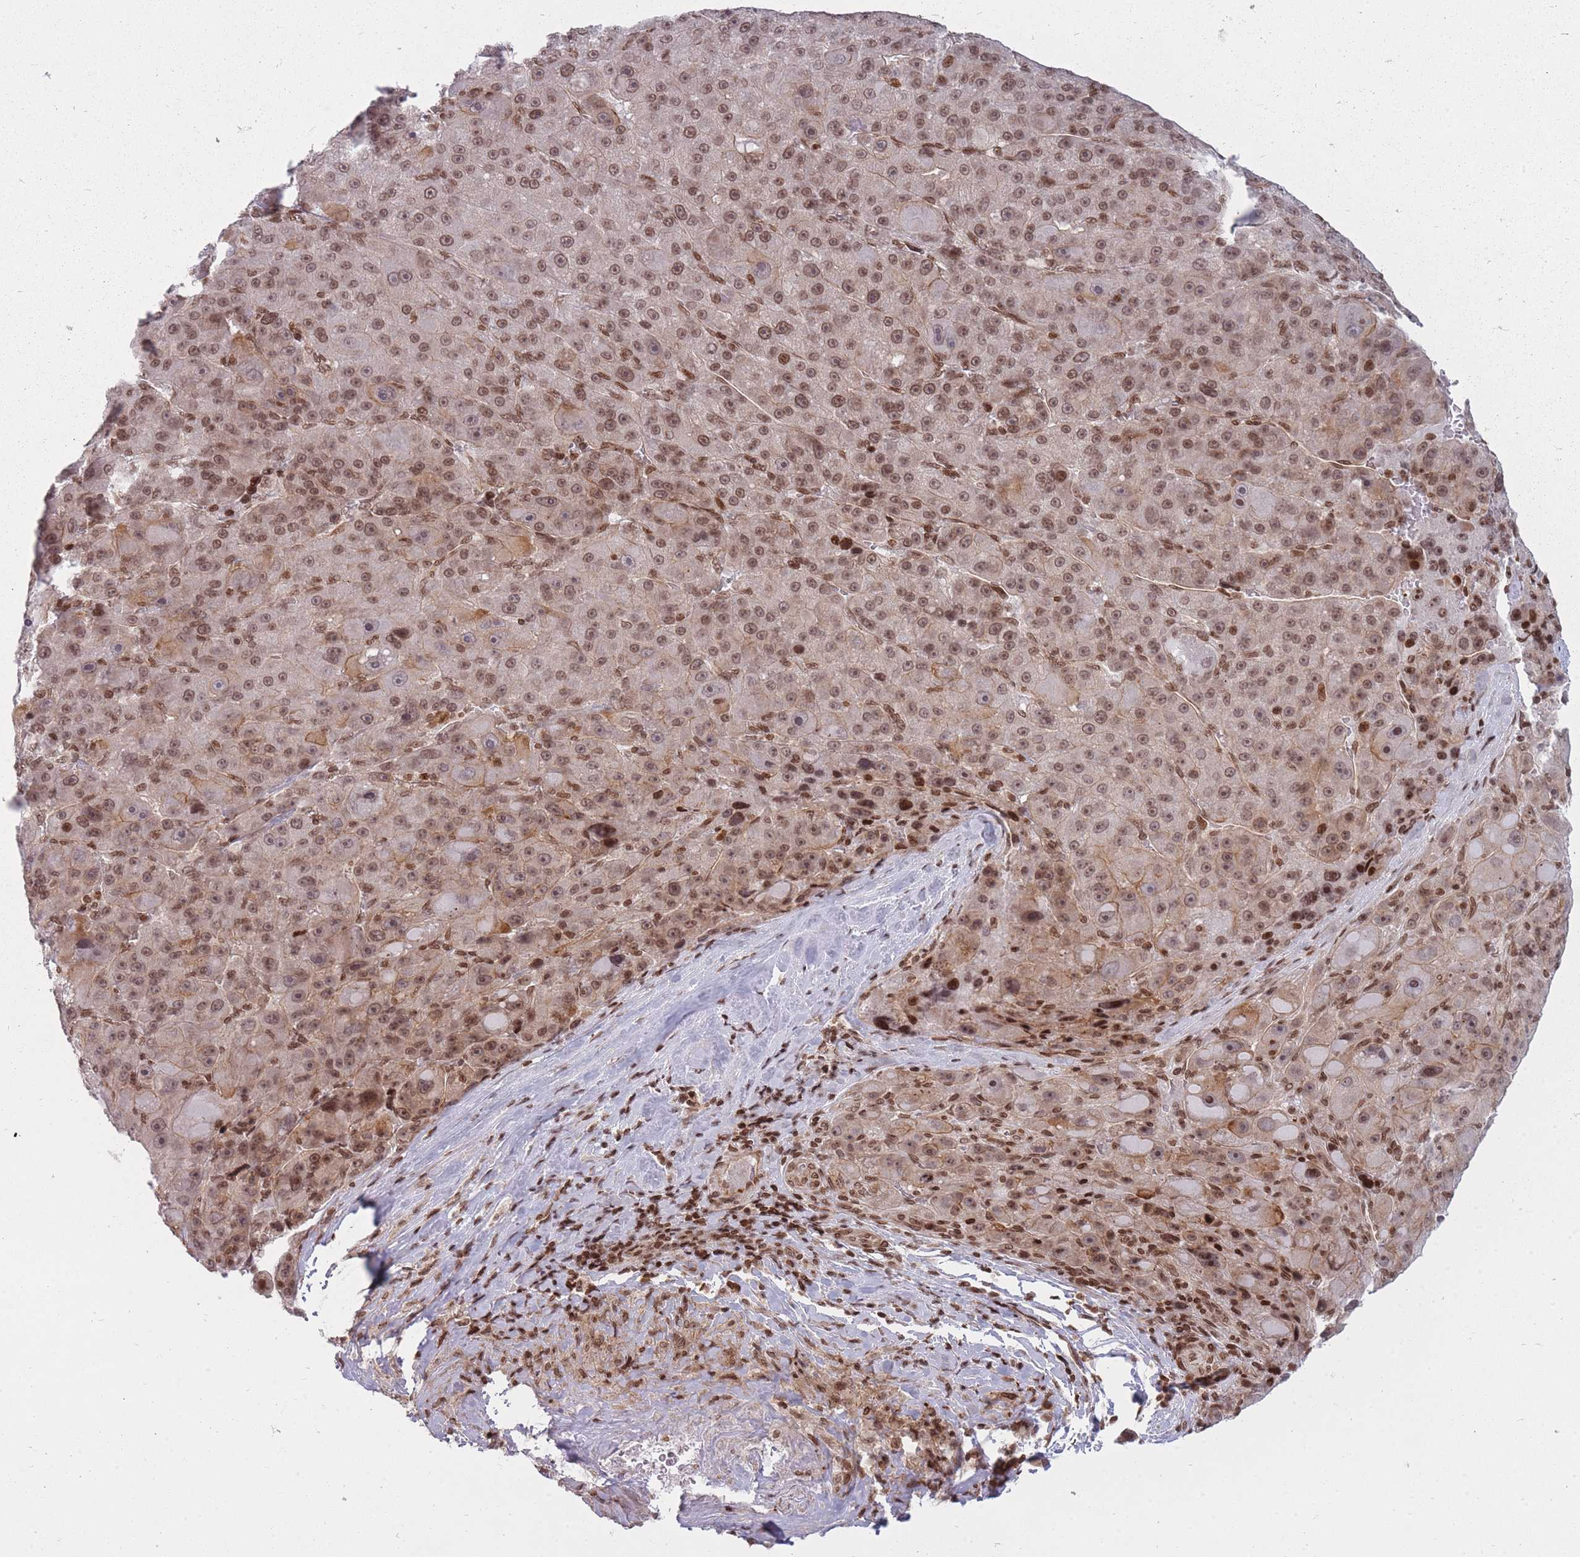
{"staining": {"intensity": "moderate", "quantity": ">75%", "location": "cytoplasmic/membranous,nuclear"}, "tissue": "liver cancer", "cell_type": "Tumor cells", "image_type": "cancer", "snomed": [{"axis": "morphology", "description": "Carcinoma, Hepatocellular, NOS"}, {"axis": "topography", "description": "Liver"}], "caption": "Moderate cytoplasmic/membranous and nuclear positivity is identified in approximately >75% of tumor cells in liver cancer (hepatocellular carcinoma).", "gene": "TMC6", "patient": {"sex": "male", "age": 76}}